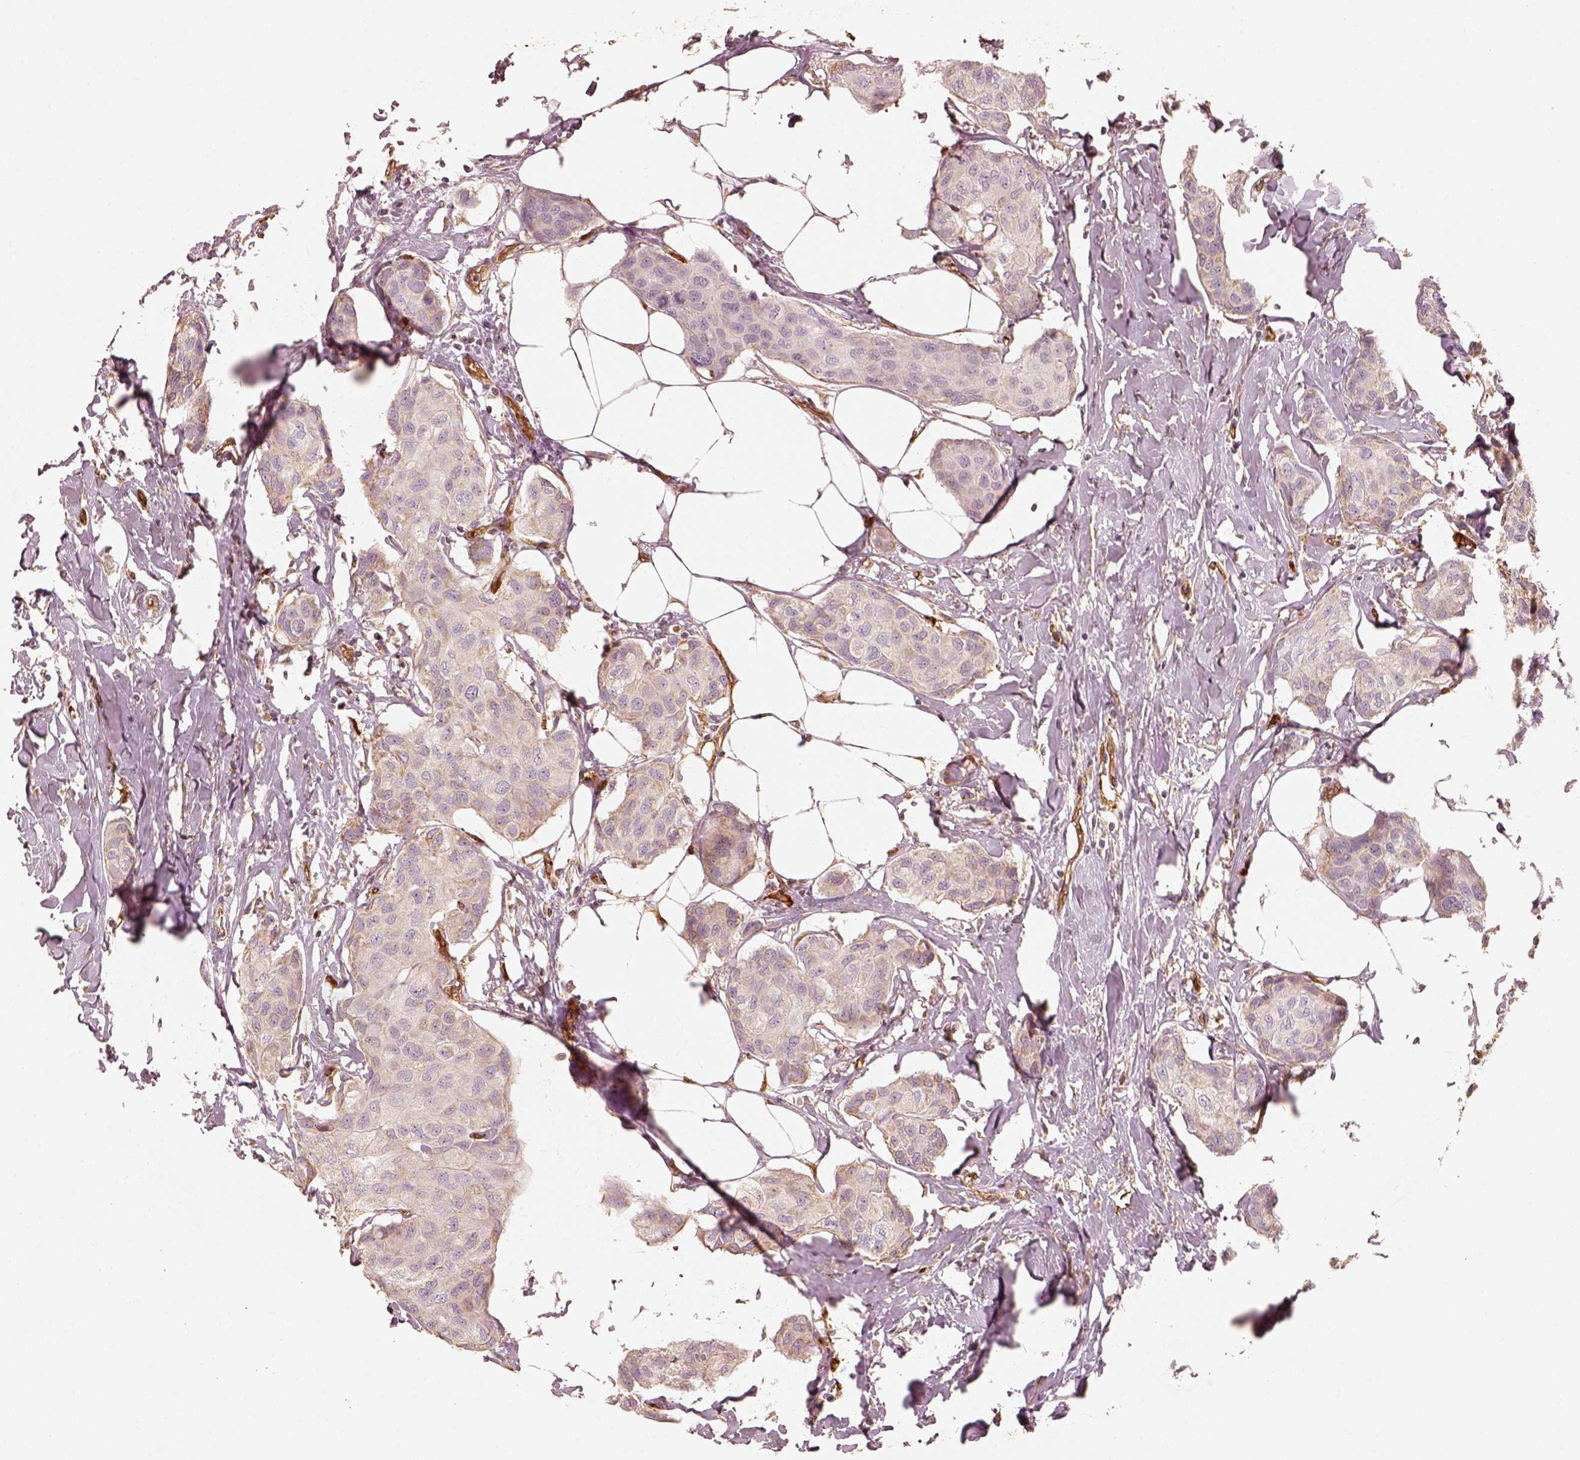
{"staining": {"intensity": "negative", "quantity": "none", "location": "none"}, "tissue": "breast cancer", "cell_type": "Tumor cells", "image_type": "cancer", "snomed": [{"axis": "morphology", "description": "Duct carcinoma"}, {"axis": "topography", "description": "Breast"}], "caption": "Breast infiltrating ductal carcinoma stained for a protein using IHC shows no staining tumor cells.", "gene": "FSCN1", "patient": {"sex": "female", "age": 80}}